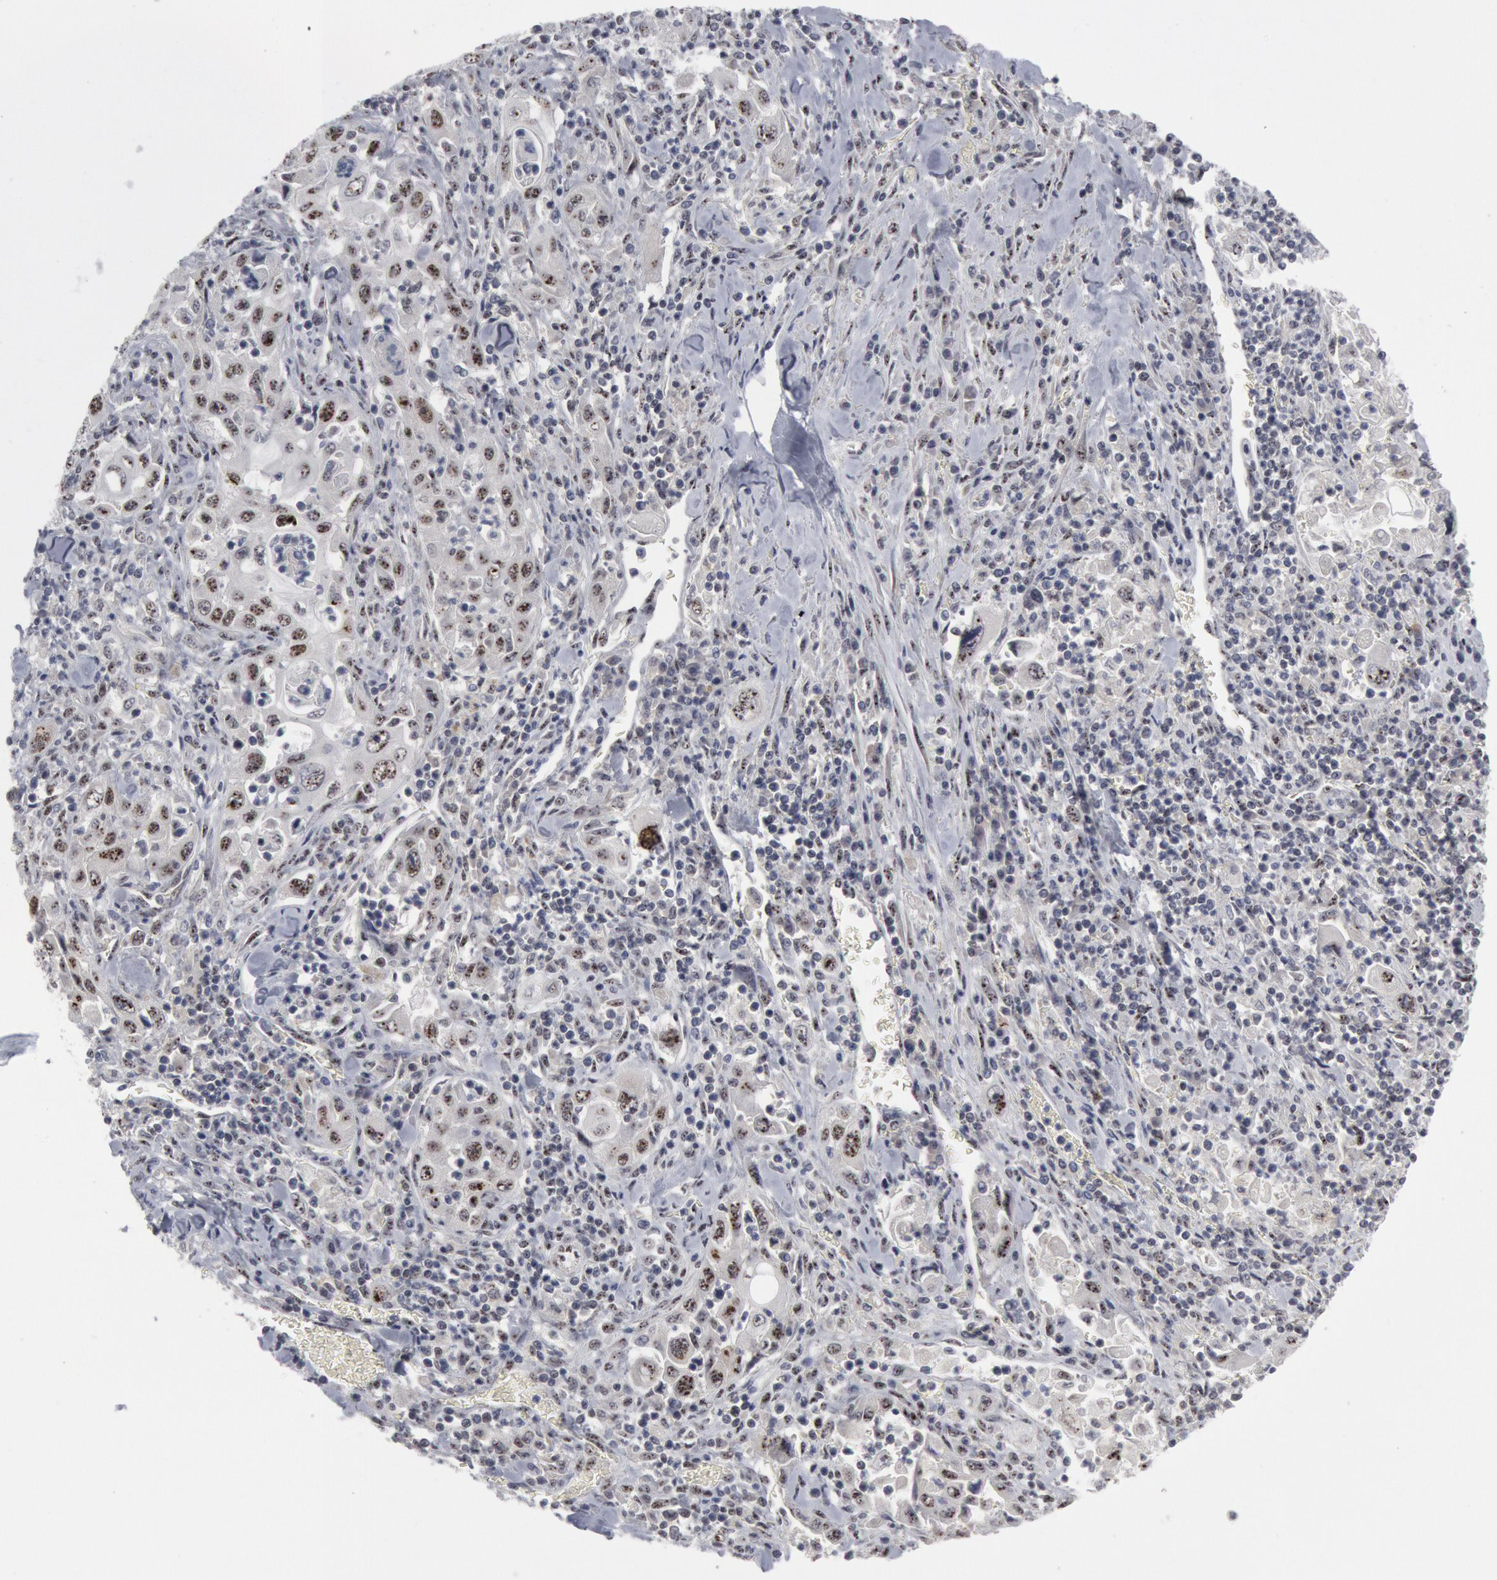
{"staining": {"intensity": "weak", "quantity": "<25%", "location": "nuclear"}, "tissue": "pancreatic cancer", "cell_type": "Tumor cells", "image_type": "cancer", "snomed": [{"axis": "morphology", "description": "Adenocarcinoma, NOS"}, {"axis": "topography", "description": "Pancreas"}], "caption": "IHC micrograph of pancreatic adenocarcinoma stained for a protein (brown), which exhibits no positivity in tumor cells. (Stains: DAB (3,3'-diaminobenzidine) immunohistochemistry with hematoxylin counter stain, Microscopy: brightfield microscopy at high magnification).", "gene": "FOXO1", "patient": {"sex": "male", "age": 70}}